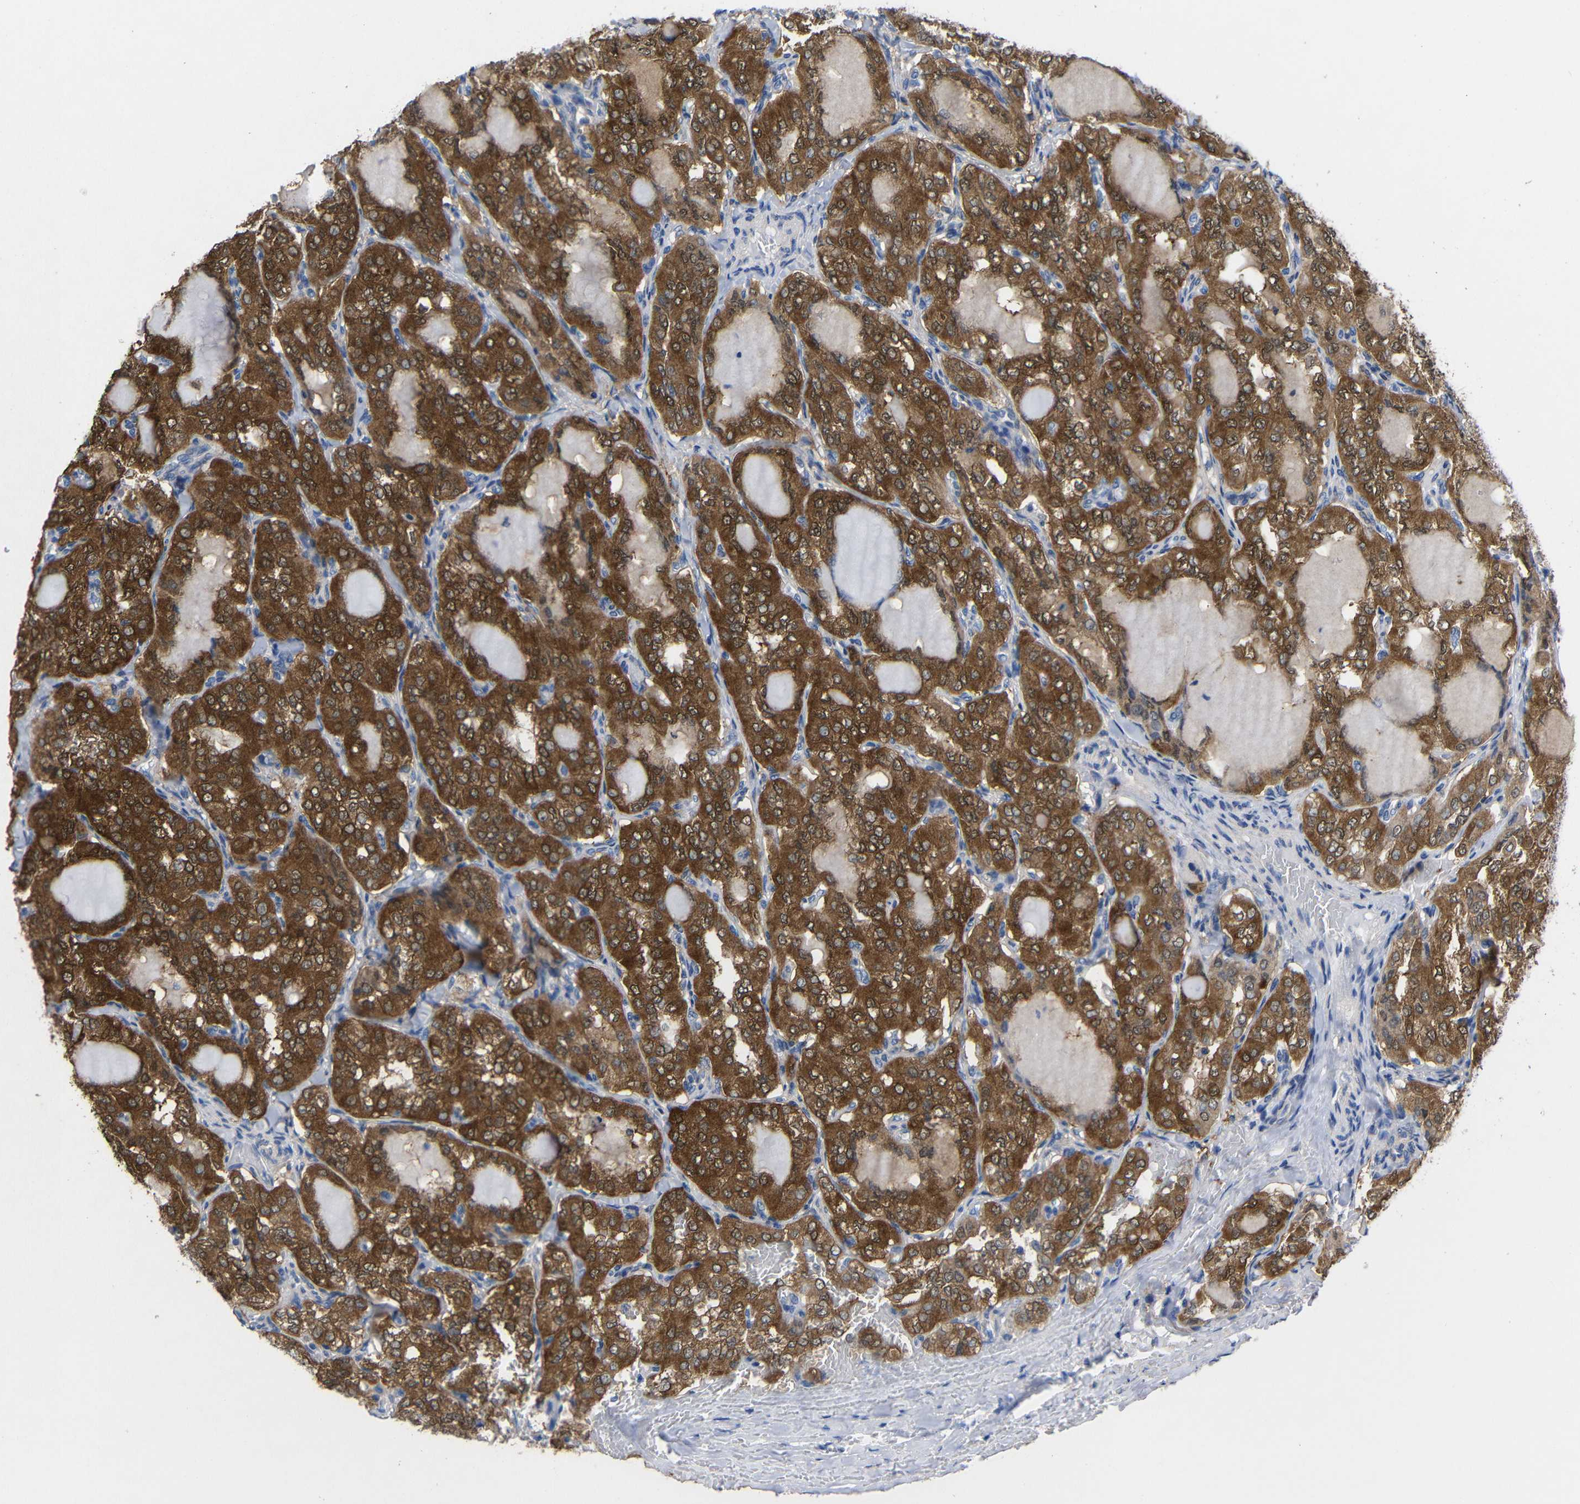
{"staining": {"intensity": "strong", "quantity": ">75%", "location": "cytoplasmic/membranous"}, "tissue": "thyroid cancer", "cell_type": "Tumor cells", "image_type": "cancer", "snomed": [{"axis": "morphology", "description": "Papillary adenocarcinoma, NOS"}, {"axis": "topography", "description": "Thyroid gland"}], "caption": "DAB (3,3'-diaminobenzidine) immunohistochemical staining of human thyroid papillary adenocarcinoma reveals strong cytoplasmic/membranous protein staining in about >75% of tumor cells. (Brightfield microscopy of DAB IHC at high magnification).", "gene": "PEBP1", "patient": {"sex": "male", "age": 20}}